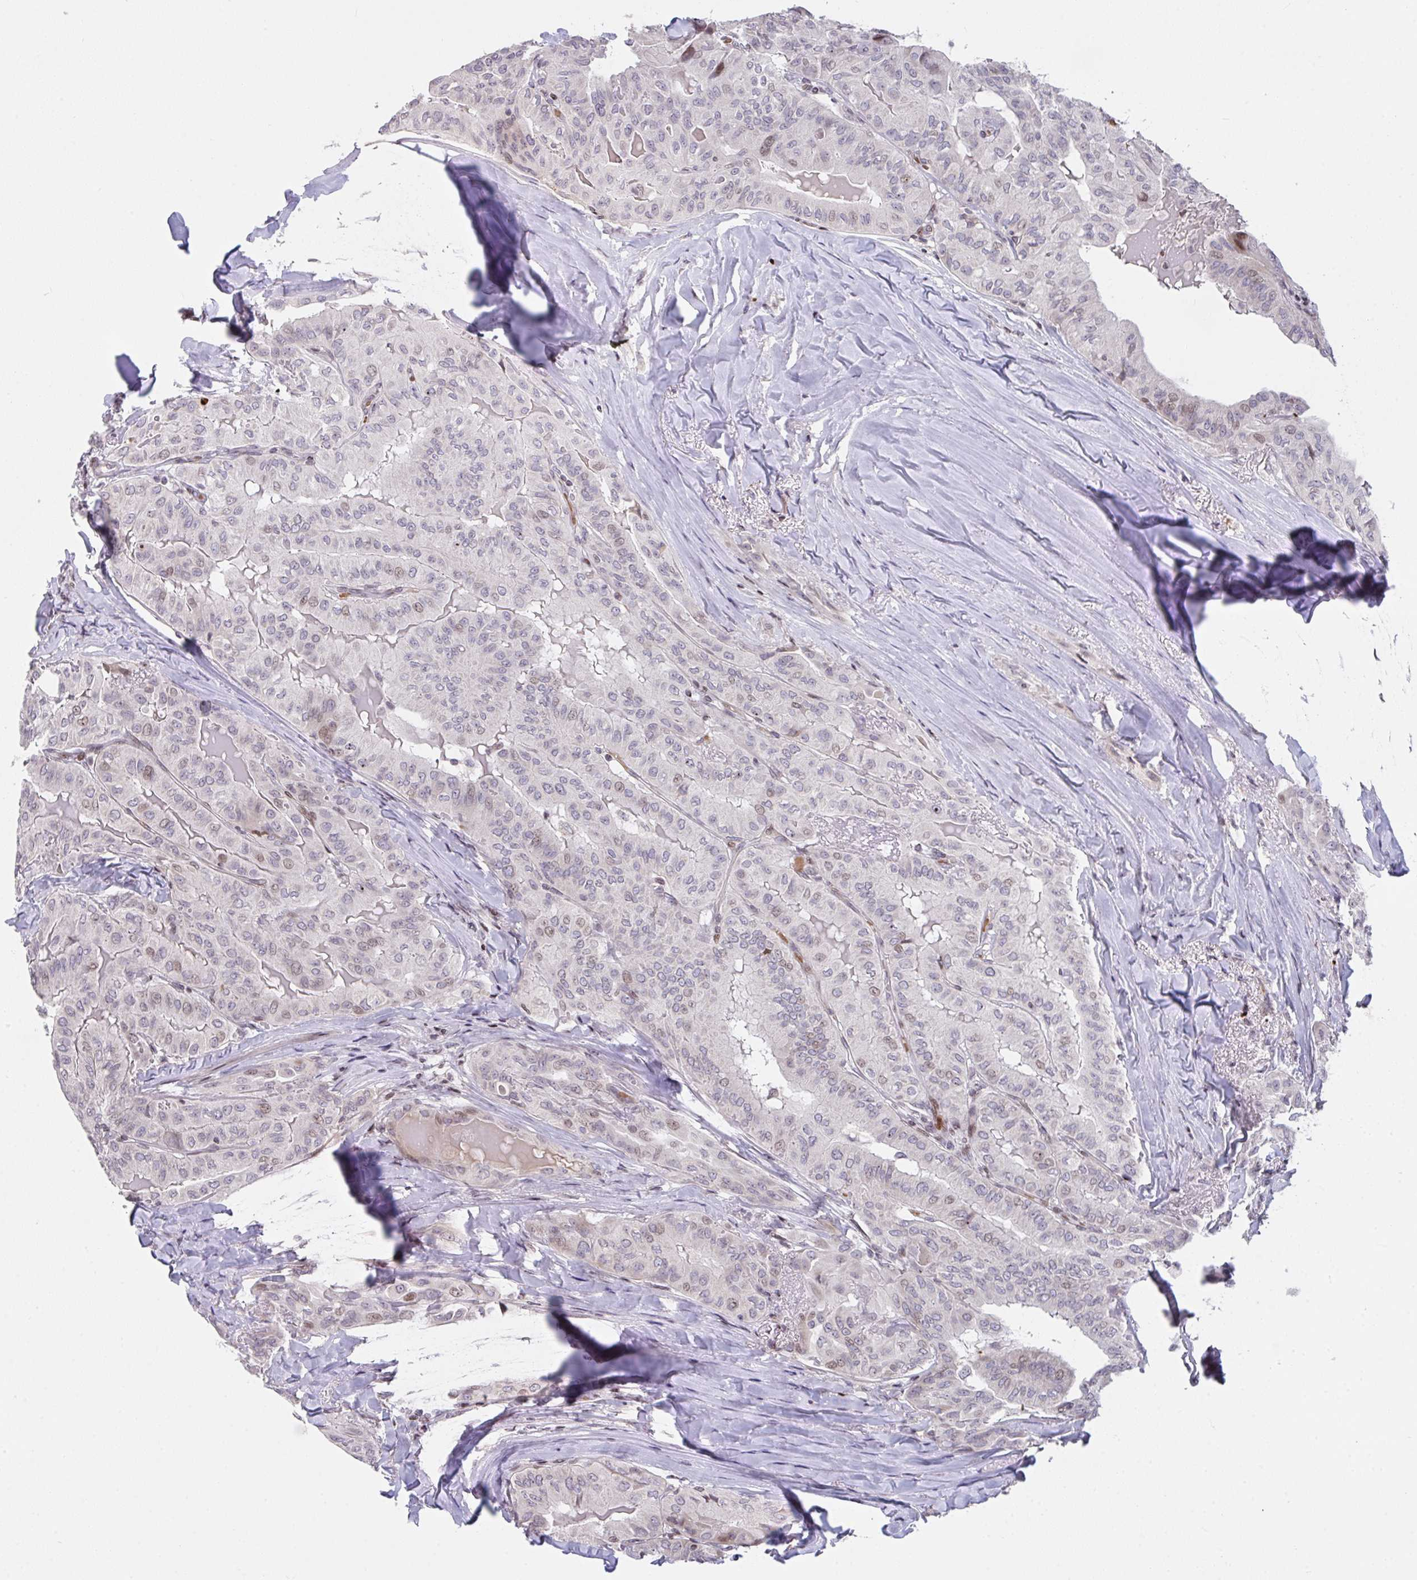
{"staining": {"intensity": "weak", "quantity": "<25%", "location": "nuclear"}, "tissue": "thyroid cancer", "cell_type": "Tumor cells", "image_type": "cancer", "snomed": [{"axis": "morphology", "description": "Papillary adenocarcinoma, NOS"}, {"axis": "topography", "description": "Thyroid gland"}], "caption": "Histopathology image shows no protein expression in tumor cells of thyroid papillary adenocarcinoma tissue. The staining is performed using DAB brown chromogen with nuclei counter-stained in using hematoxylin.", "gene": "PCDHB8", "patient": {"sex": "female", "age": 68}}